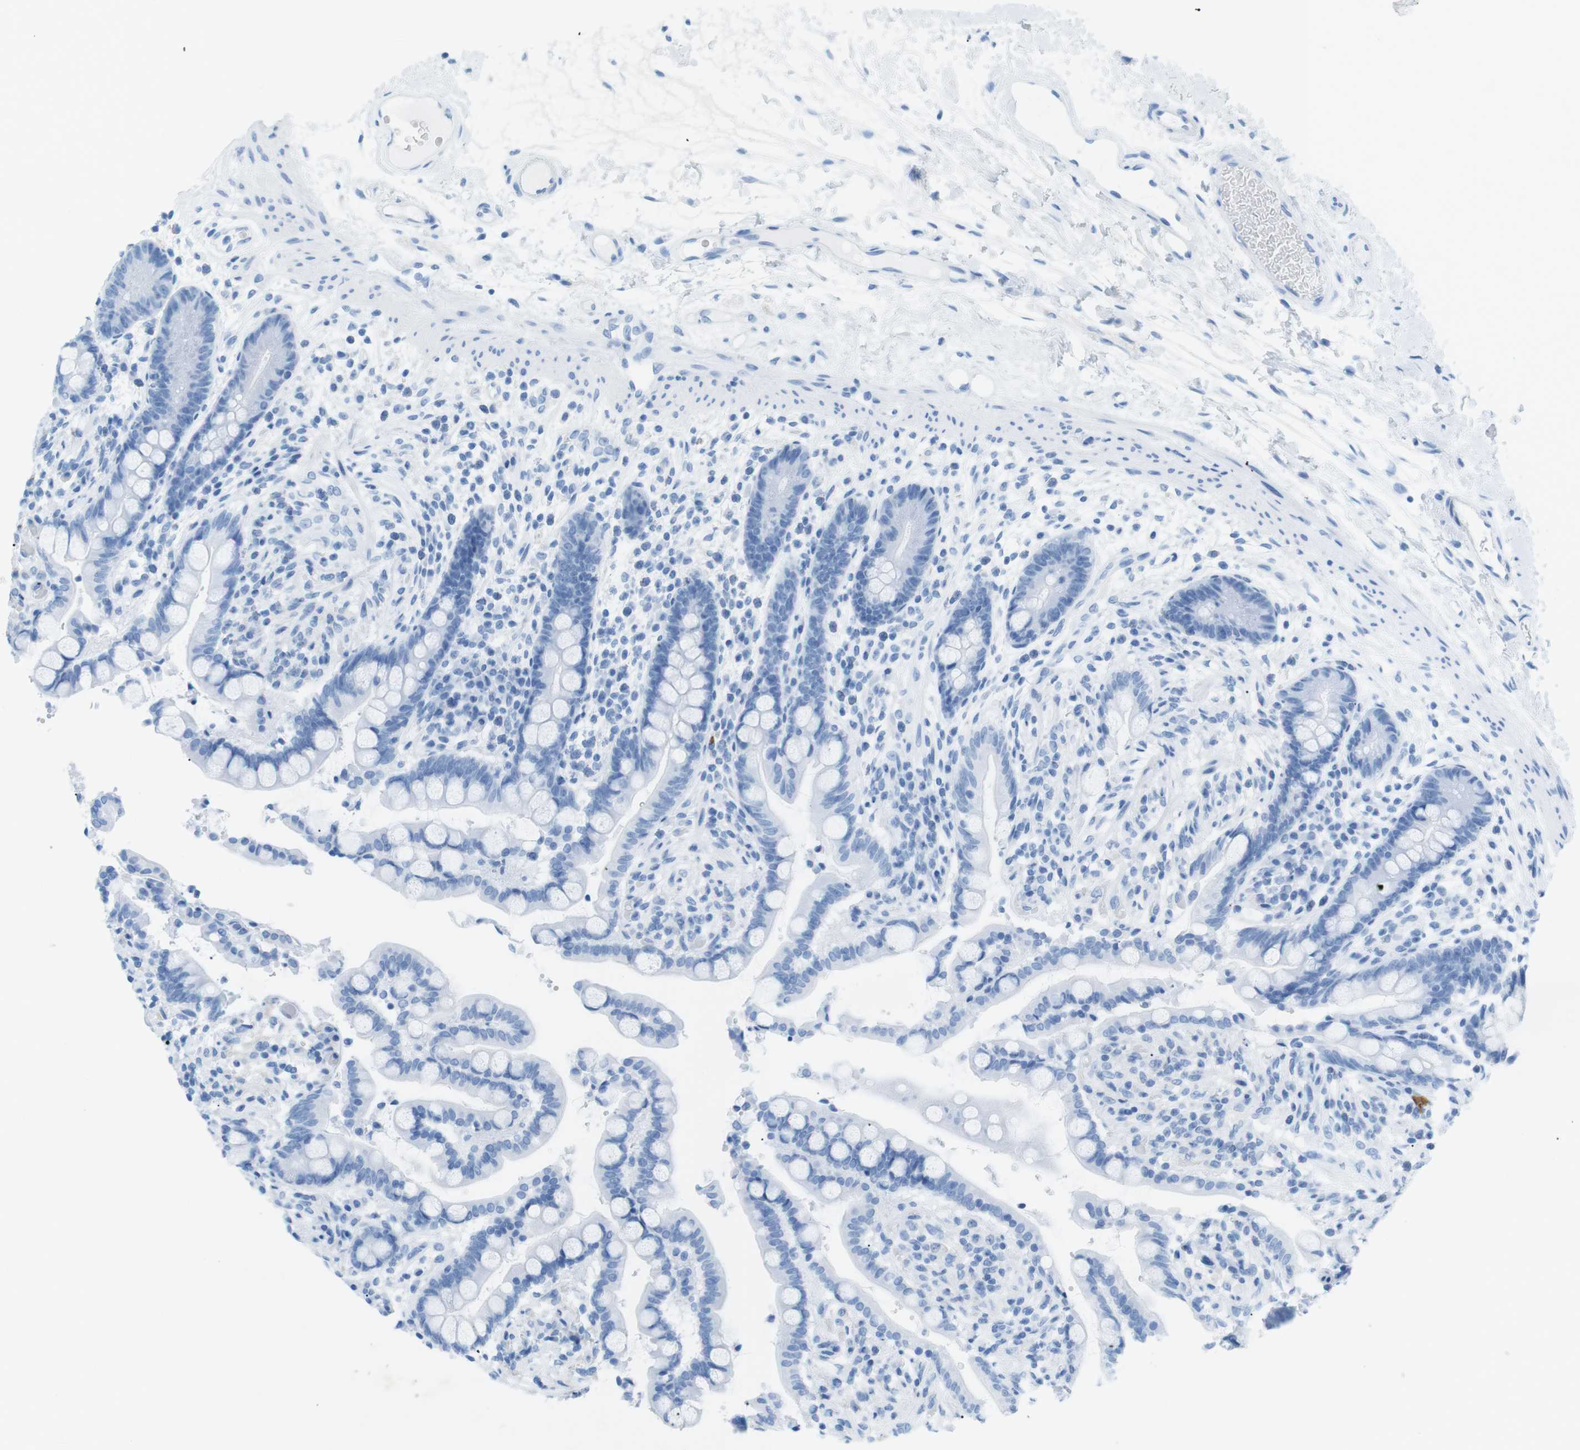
{"staining": {"intensity": "negative", "quantity": "none", "location": "none"}, "tissue": "colon", "cell_type": "Endothelial cells", "image_type": "normal", "snomed": [{"axis": "morphology", "description": "Normal tissue, NOS"}, {"axis": "topography", "description": "Colon"}], "caption": "DAB immunohistochemical staining of benign colon demonstrates no significant expression in endothelial cells.", "gene": "SALL4", "patient": {"sex": "male", "age": 73}}